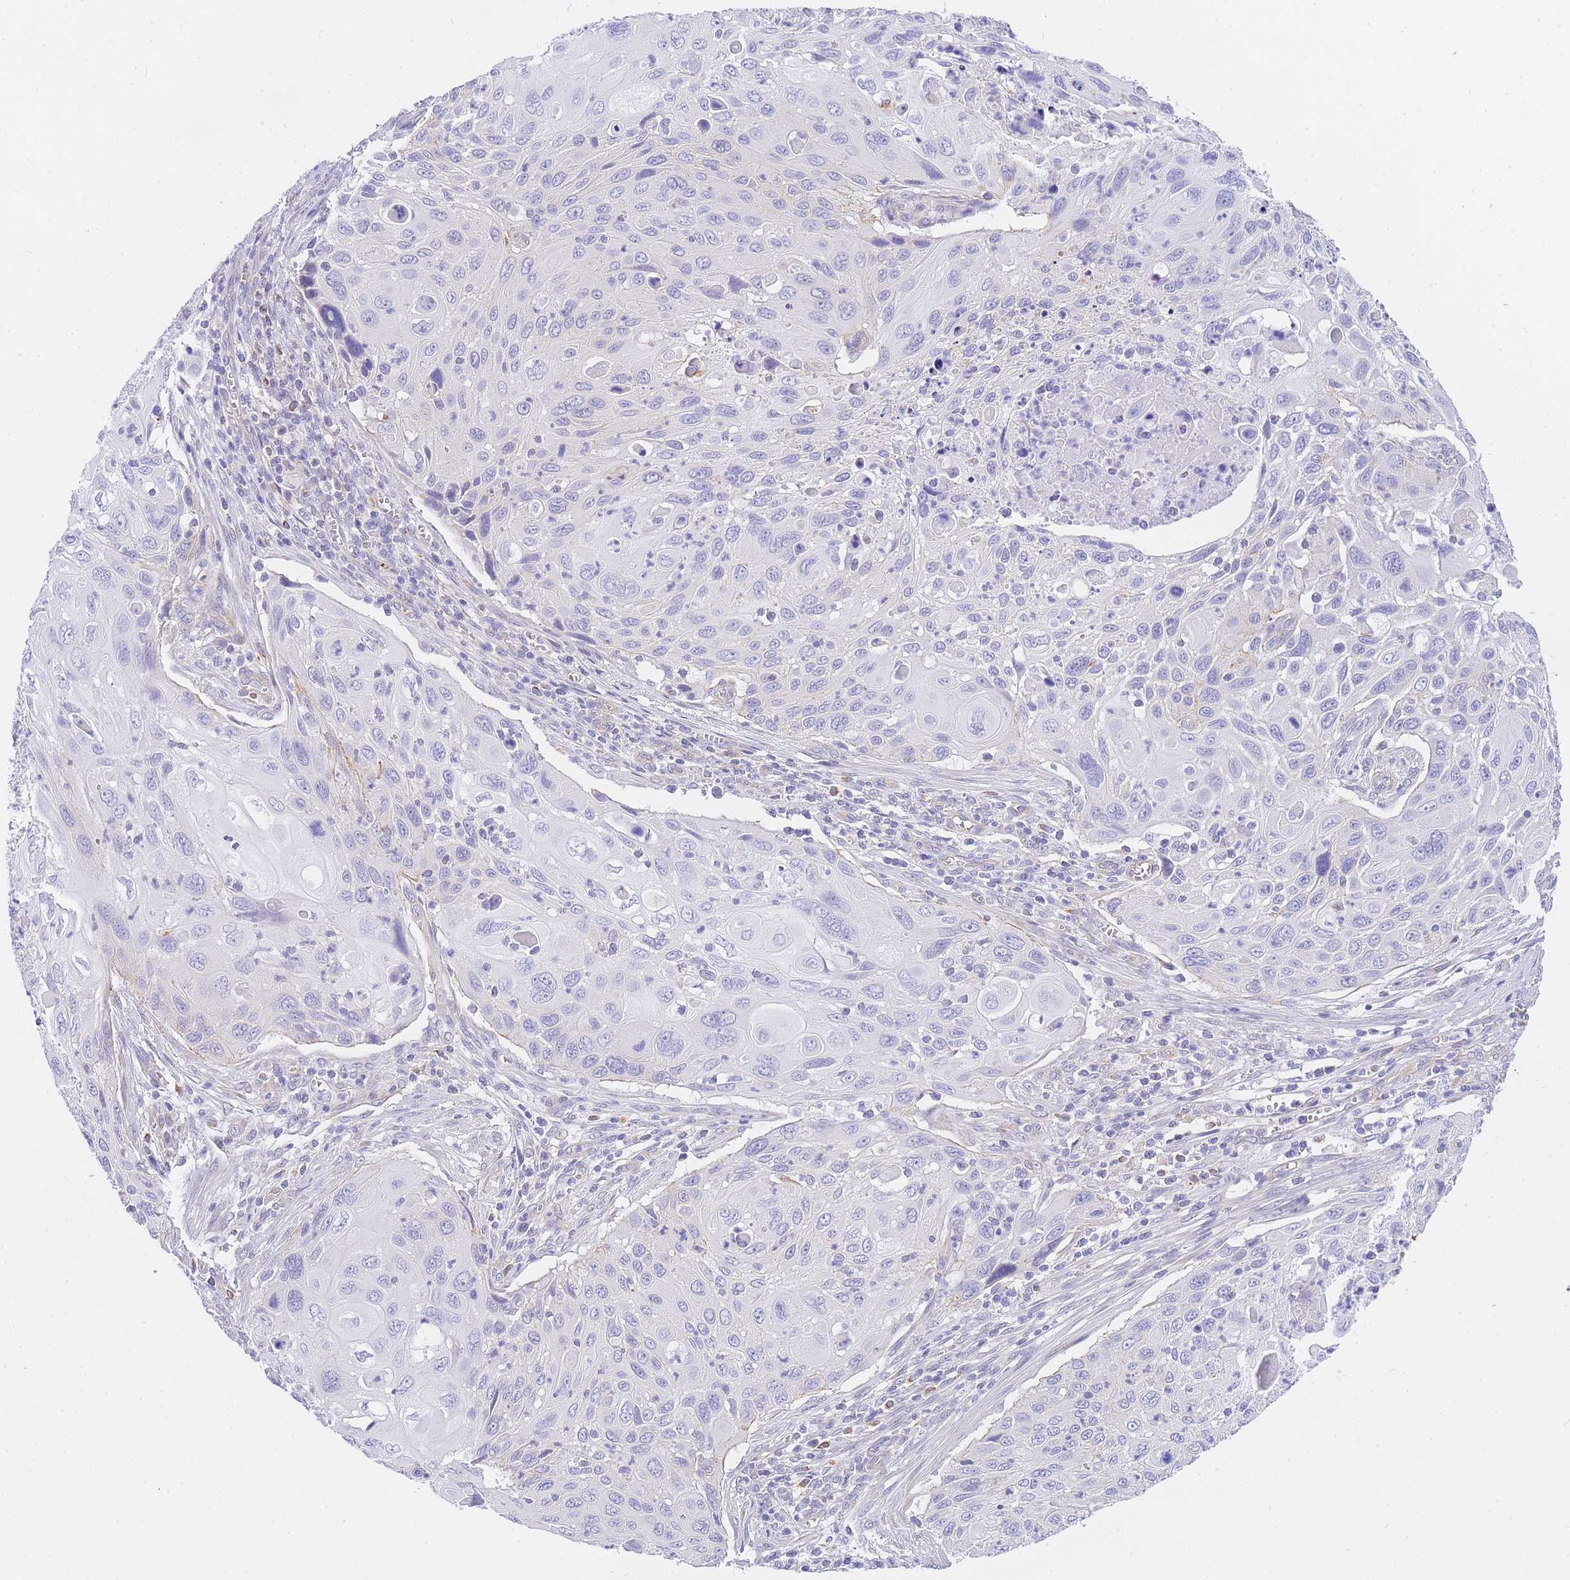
{"staining": {"intensity": "negative", "quantity": "none", "location": "none"}, "tissue": "cervical cancer", "cell_type": "Tumor cells", "image_type": "cancer", "snomed": [{"axis": "morphology", "description": "Squamous cell carcinoma, NOS"}, {"axis": "topography", "description": "Cervix"}], "caption": "Photomicrograph shows no protein expression in tumor cells of squamous cell carcinoma (cervical) tissue. (Stains: DAB (3,3'-diaminobenzidine) immunohistochemistry with hematoxylin counter stain, Microscopy: brightfield microscopy at high magnification).", "gene": "SRSF12", "patient": {"sex": "female", "age": 70}}